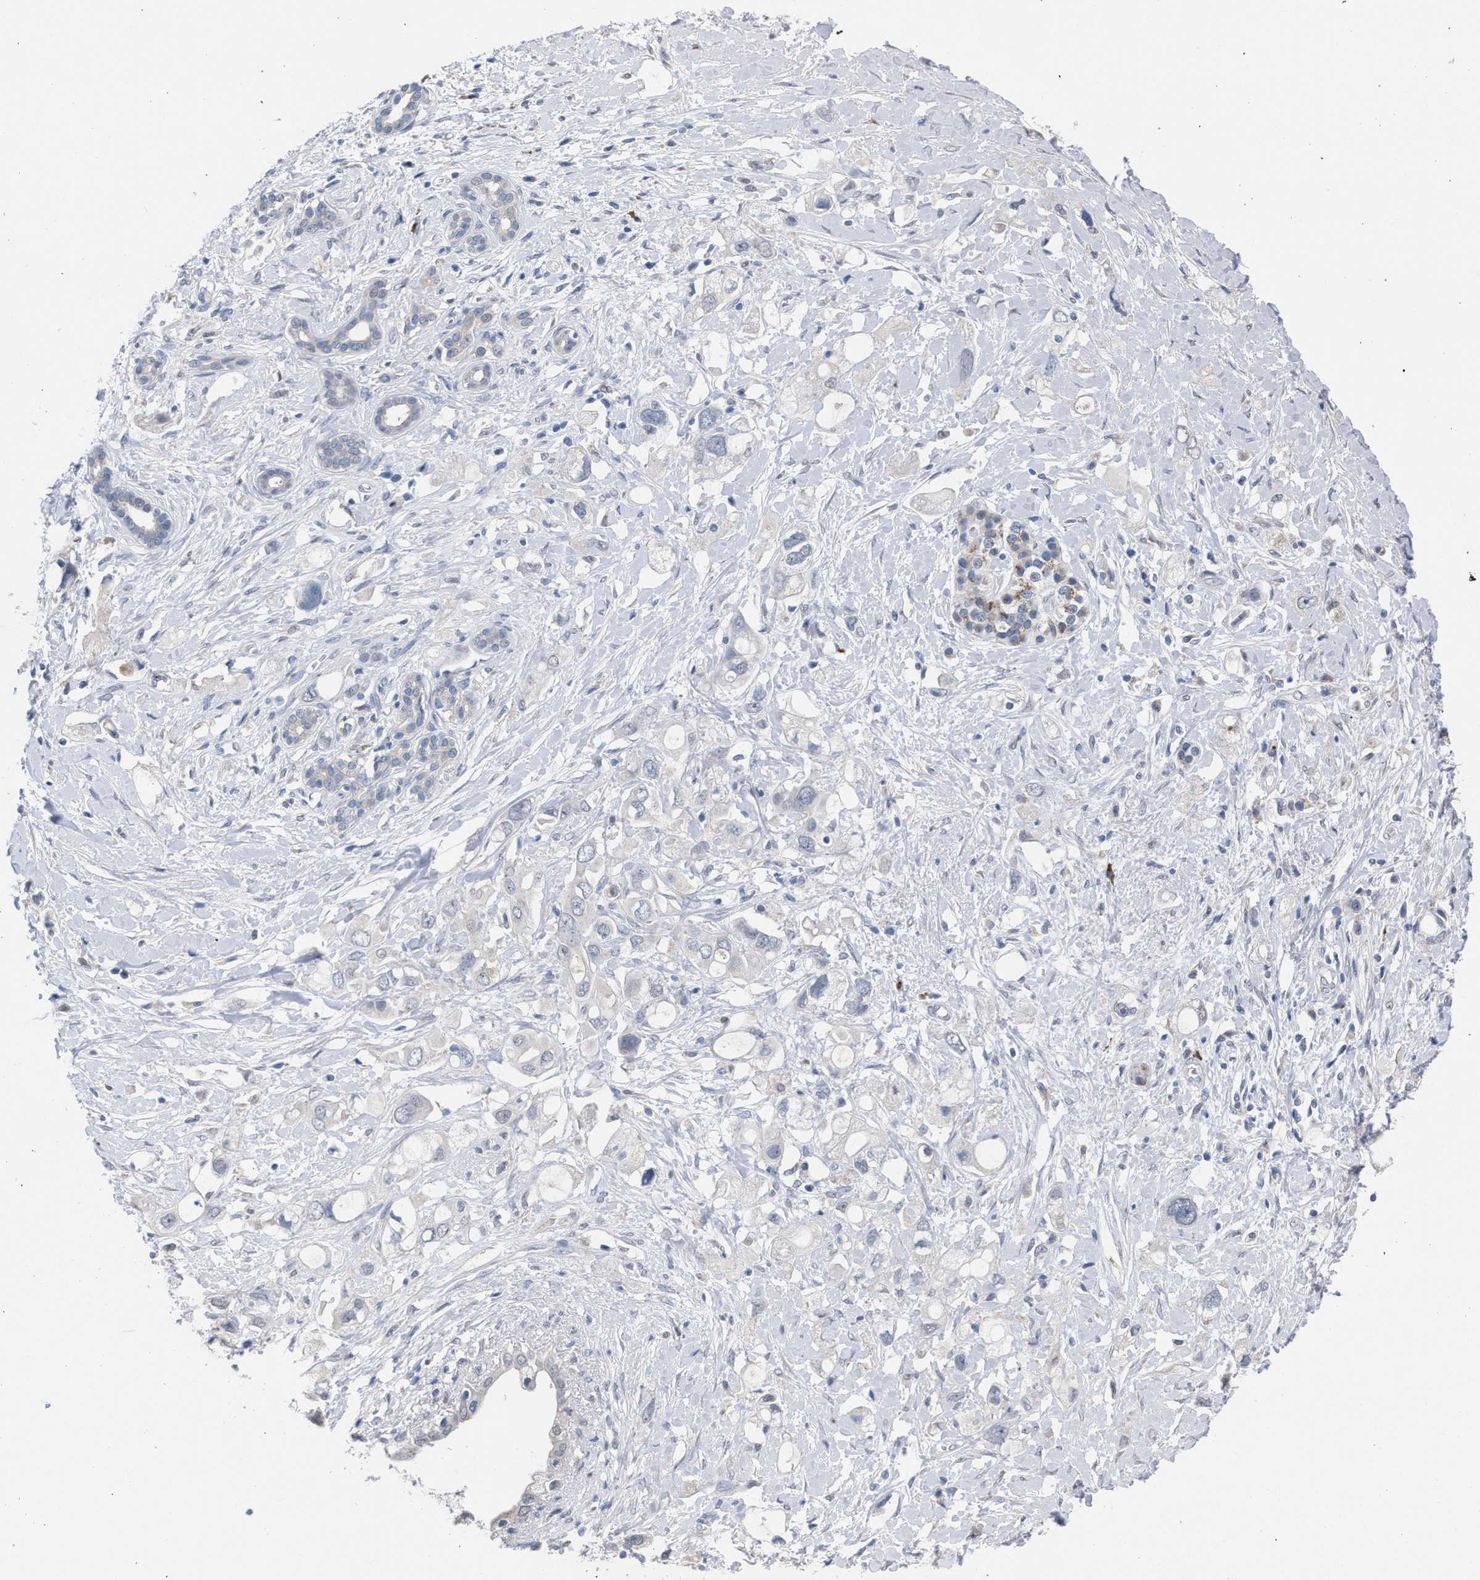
{"staining": {"intensity": "negative", "quantity": "none", "location": "none"}, "tissue": "pancreatic cancer", "cell_type": "Tumor cells", "image_type": "cancer", "snomed": [{"axis": "morphology", "description": "Adenocarcinoma, NOS"}, {"axis": "topography", "description": "Pancreas"}], "caption": "This is an immunohistochemistry photomicrograph of pancreatic cancer (adenocarcinoma). There is no staining in tumor cells.", "gene": "RNF135", "patient": {"sex": "female", "age": 56}}